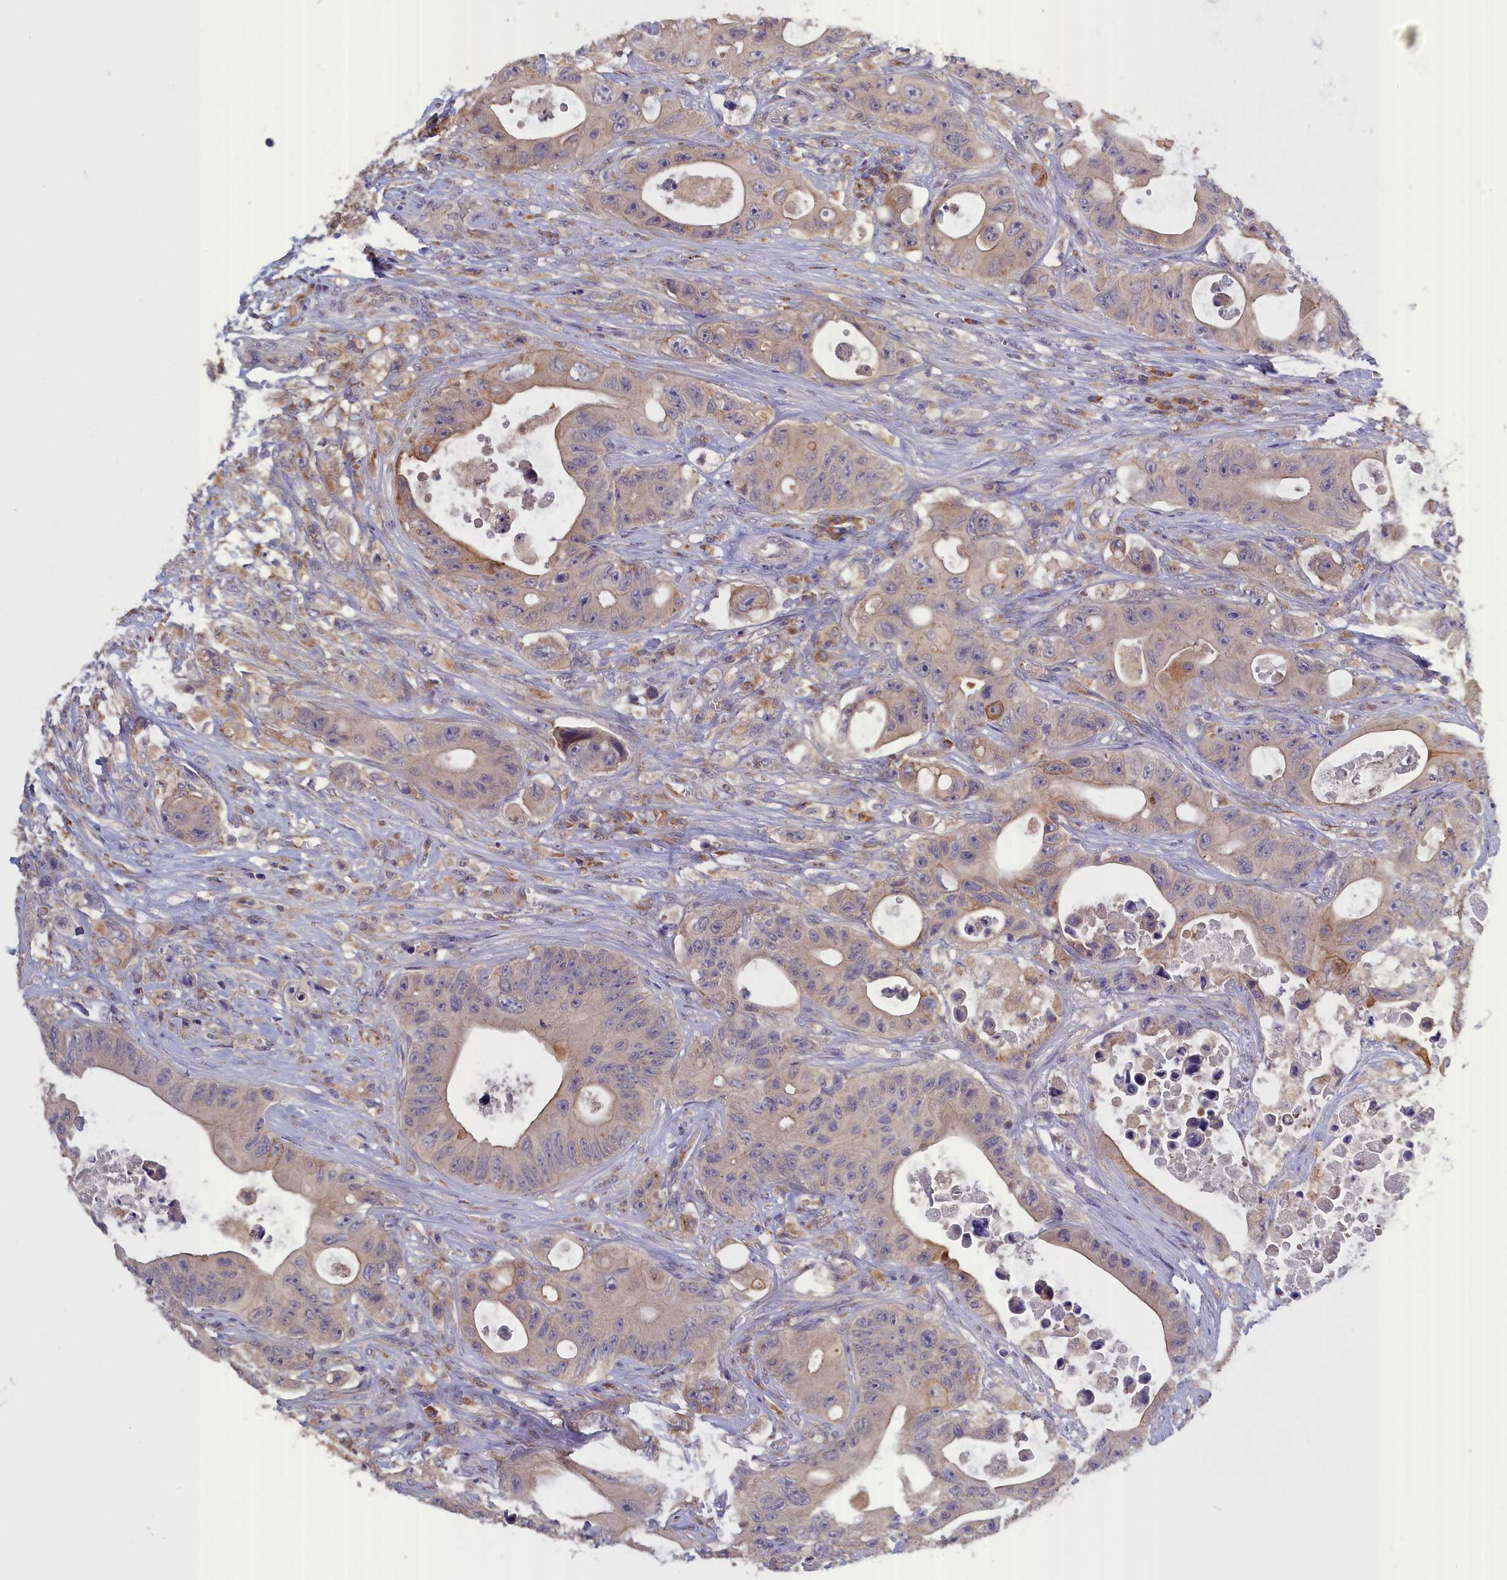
{"staining": {"intensity": "weak", "quantity": "<25%", "location": "cytoplasmic/membranous"}, "tissue": "colorectal cancer", "cell_type": "Tumor cells", "image_type": "cancer", "snomed": [{"axis": "morphology", "description": "Adenocarcinoma, NOS"}, {"axis": "topography", "description": "Colon"}], "caption": "Immunohistochemical staining of human colorectal cancer (adenocarcinoma) shows no significant staining in tumor cells.", "gene": "COL19A1", "patient": {"sex": "female", "age": 46}}